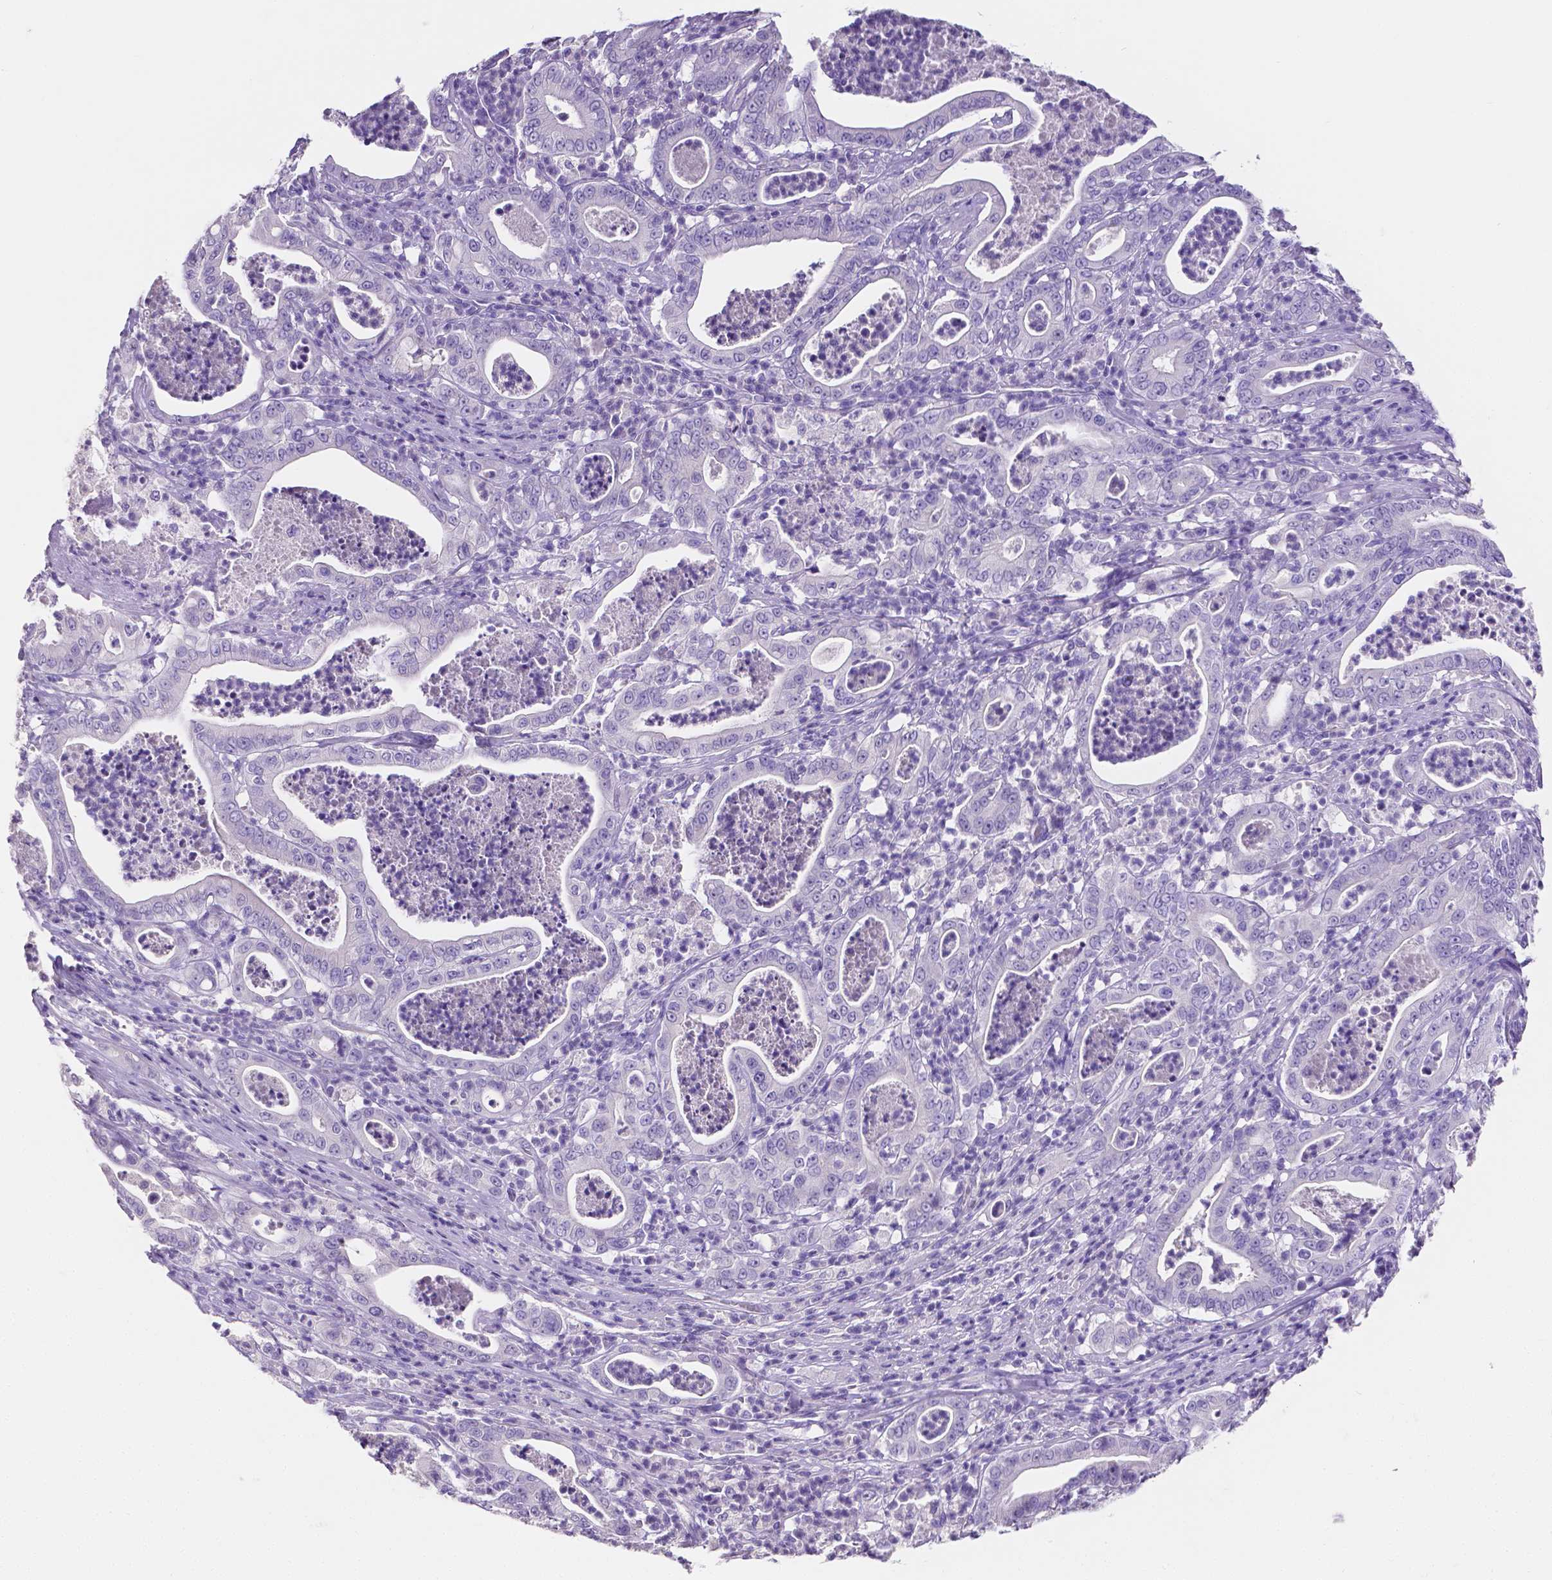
{"staining": {"intensity": "negative", "quantity": "none", "location": "none"}, "tissue": "pancreatic cancer", "cell_type": "Tumor cells", "image_type": "cancer", "snomed": [{"axis": "morphology", "description": "Adenocarcinoma, NOS"}, {"axis": "topography", "description": "Pancreas"}], "caption": "A histopathology image of human pancreatic cancer (adenocarcinoma) is negative for staining in tumor cells. (DAB immunohistochemistry (IHC), high magnification).", "gene": "SLC22A2", "patient": {"sex": "male", "age": 71}}